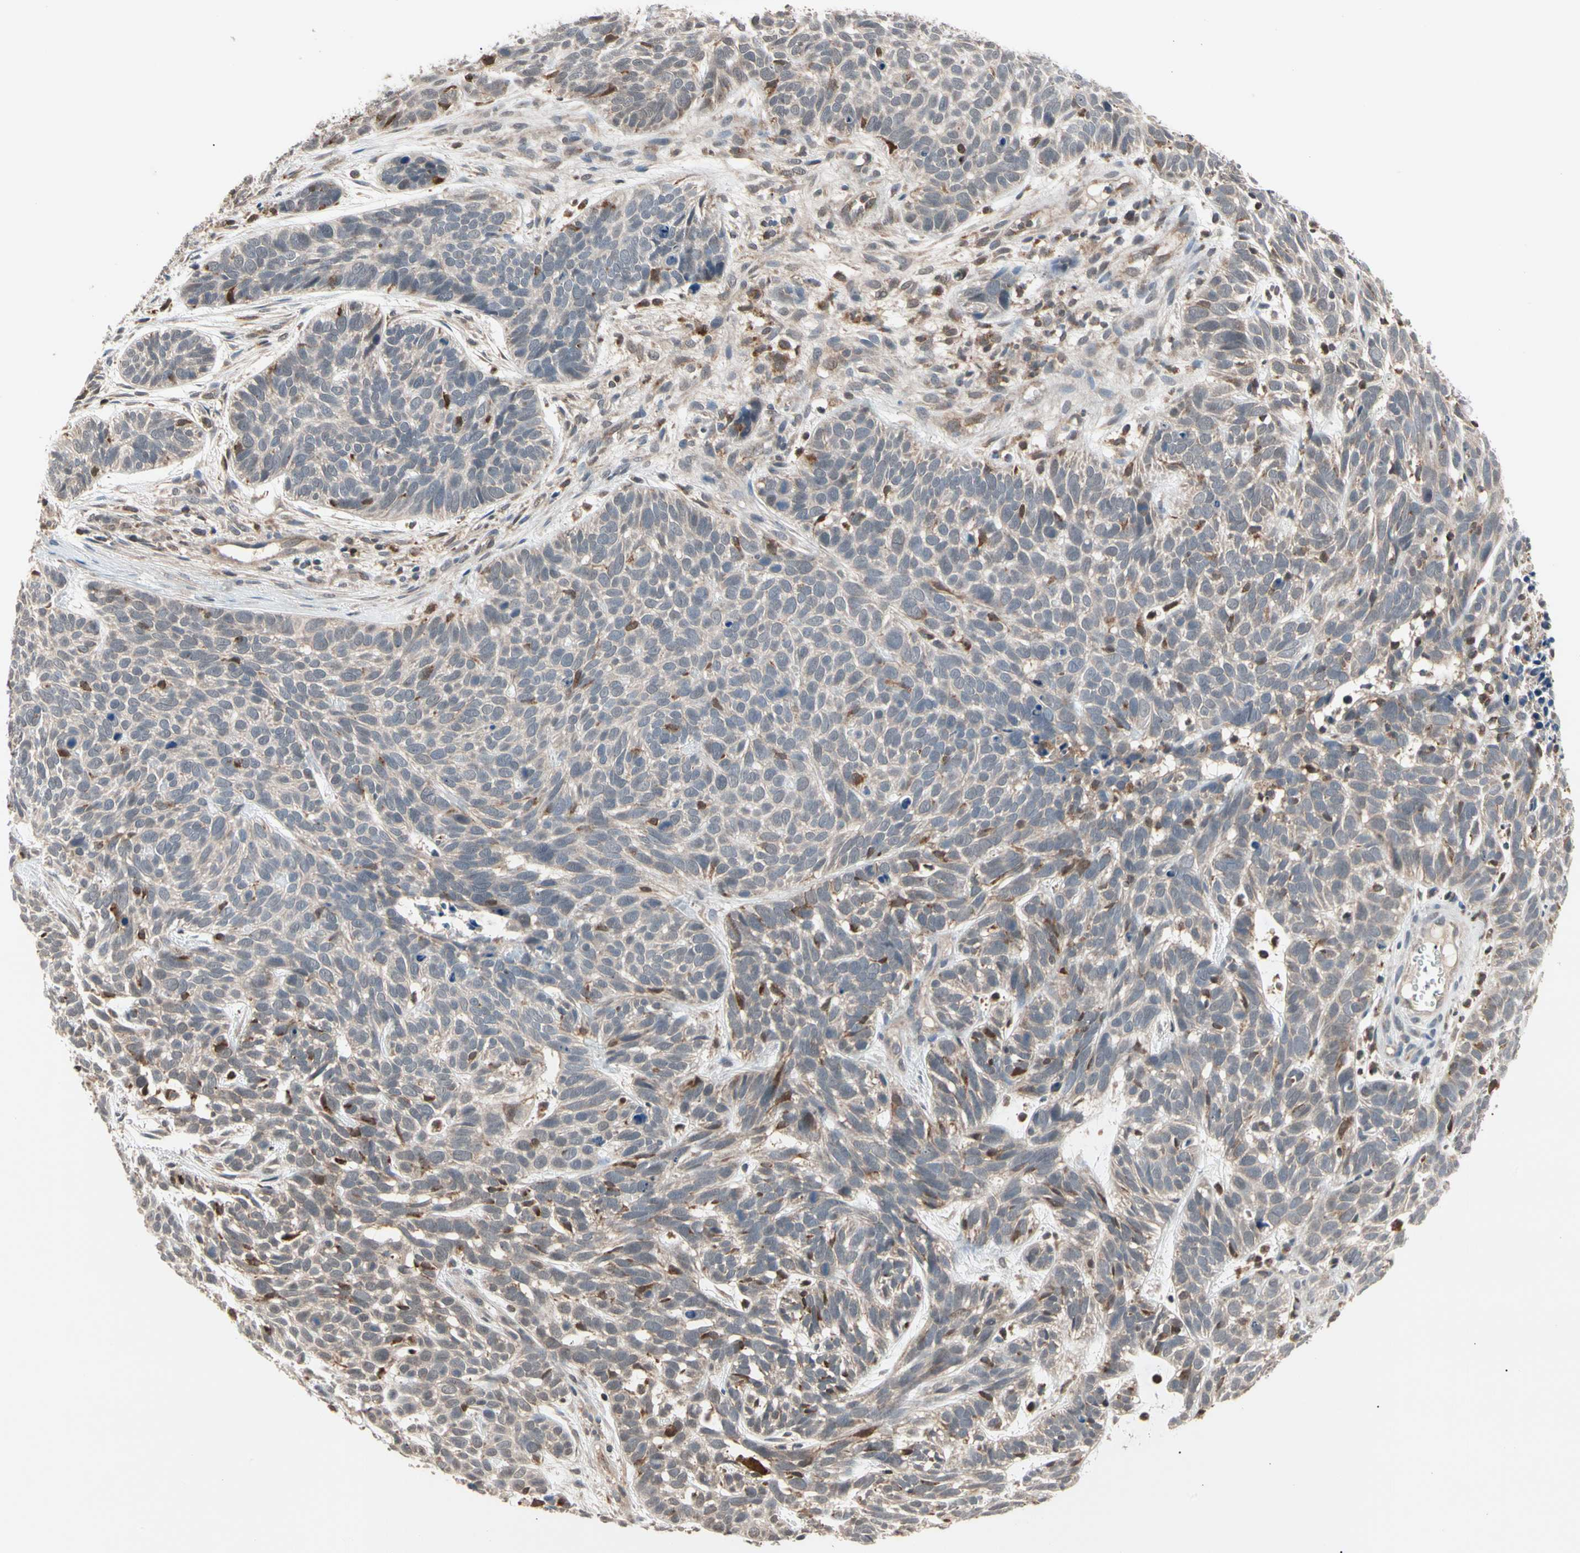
{"staining": {"intensity": "negative", "quantity": "none", "location": "none"}, "tissue": "skin cancer", "cell_type": "Tumor cells", "image_type": "cancer", "snomed": [{"axis": "morphology", "description": "Basal cell carcinoma"}, {"axis": "topography", "description": "Skin"}], "caption": "Histopathology image shows no significant protein staining in tumor cells of skin cancer.", "gene": "MTHFS", "patient": {"sex": "male", "age": 87}}